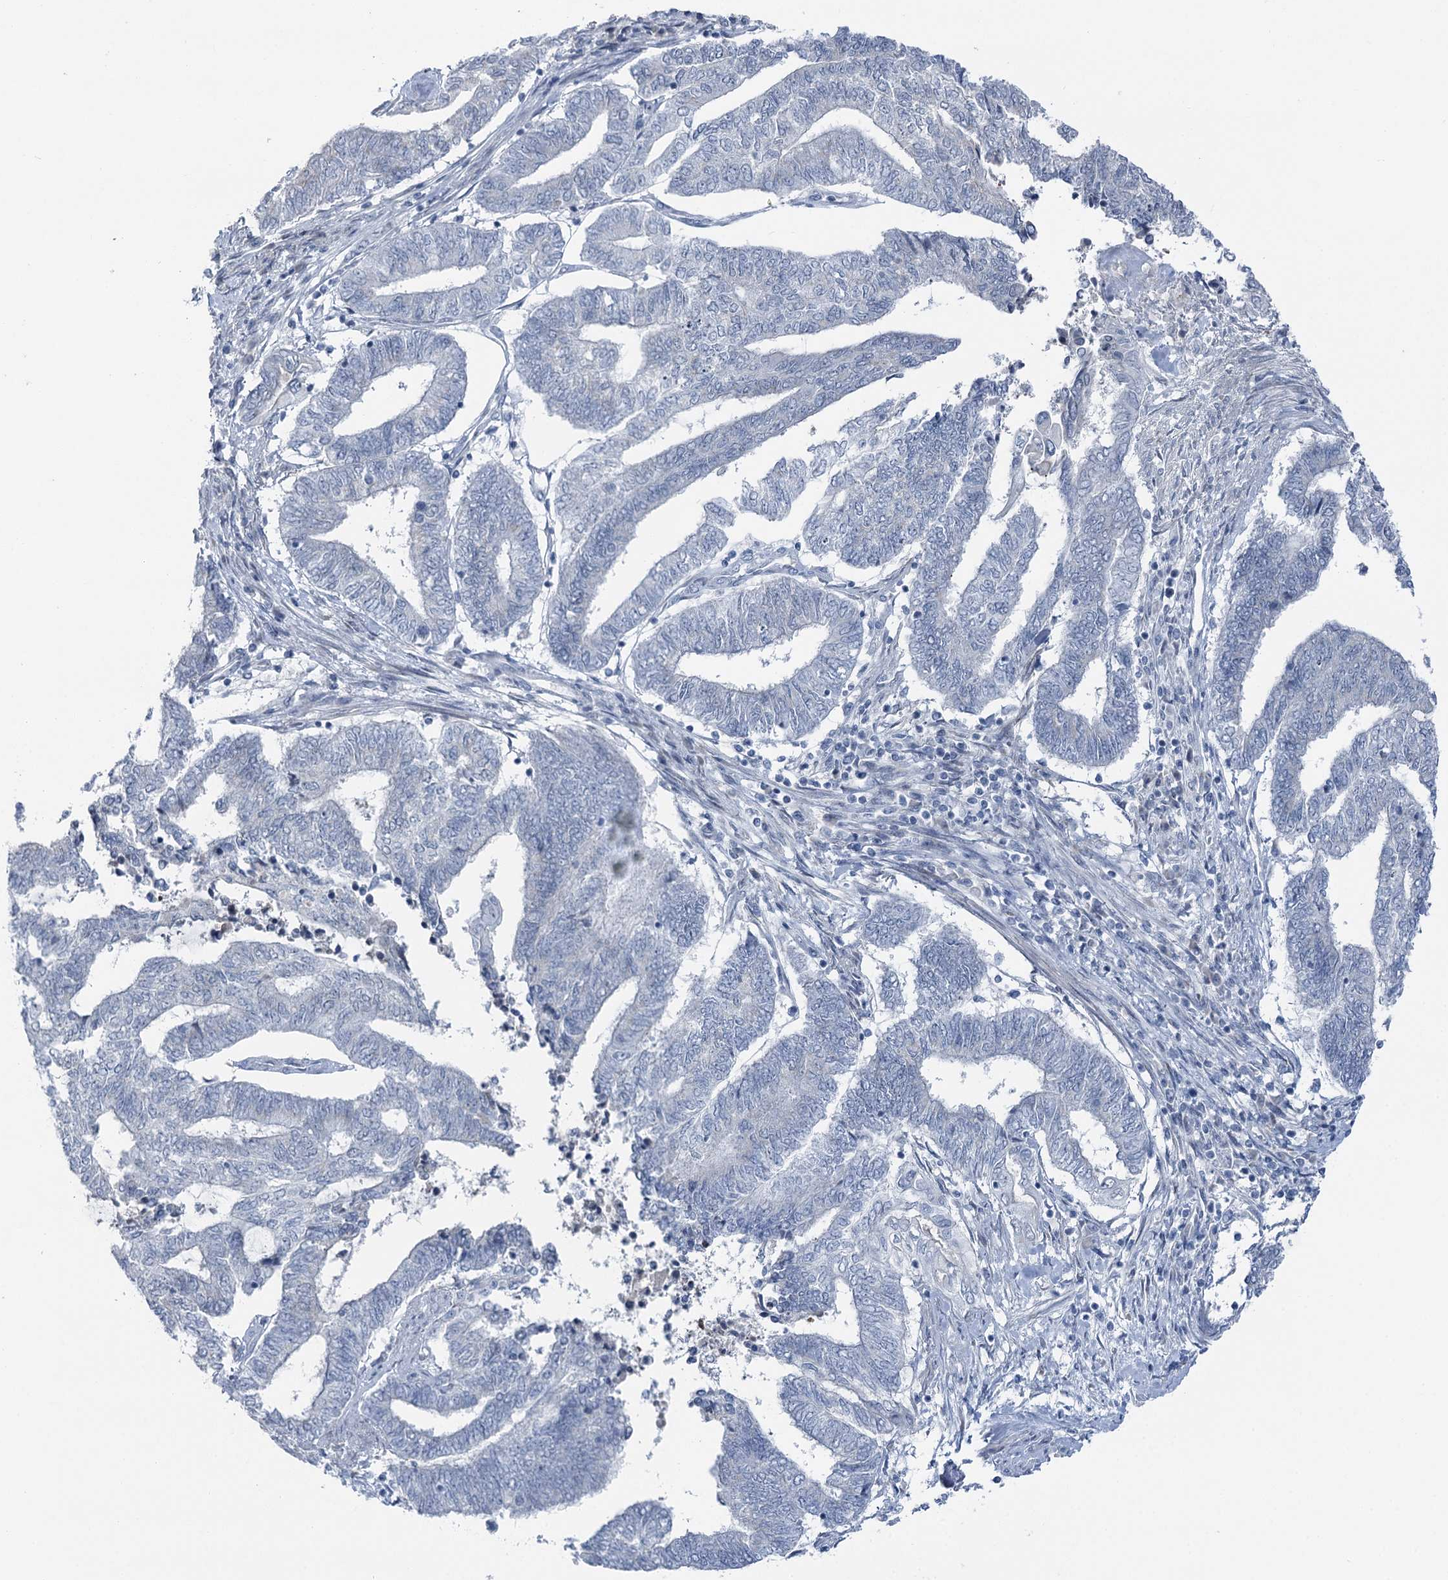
{"staining": {"intensity": "negative", "quantity": "none", "location": "none"}, "tissue": "endometrial cancer", "cell_type": "Tumor cells", "image_type": "cancer", "snomed": [{"axis": "morphology", "description": "Adenocarcinoma, NOS"}, {"axis": "topography", "description": "Uterus"}, {"axis": "topography", "description": "Endometrium"}], "caption": "Immunohistochemistry (IHC) histopathology image of human endometrial cancer (adenocarcinoma) stained for a protein (brown), which displays no expression in tumor cells.", "gene": "STEEP1", "patient": {"sex": "female", "age": 70}}